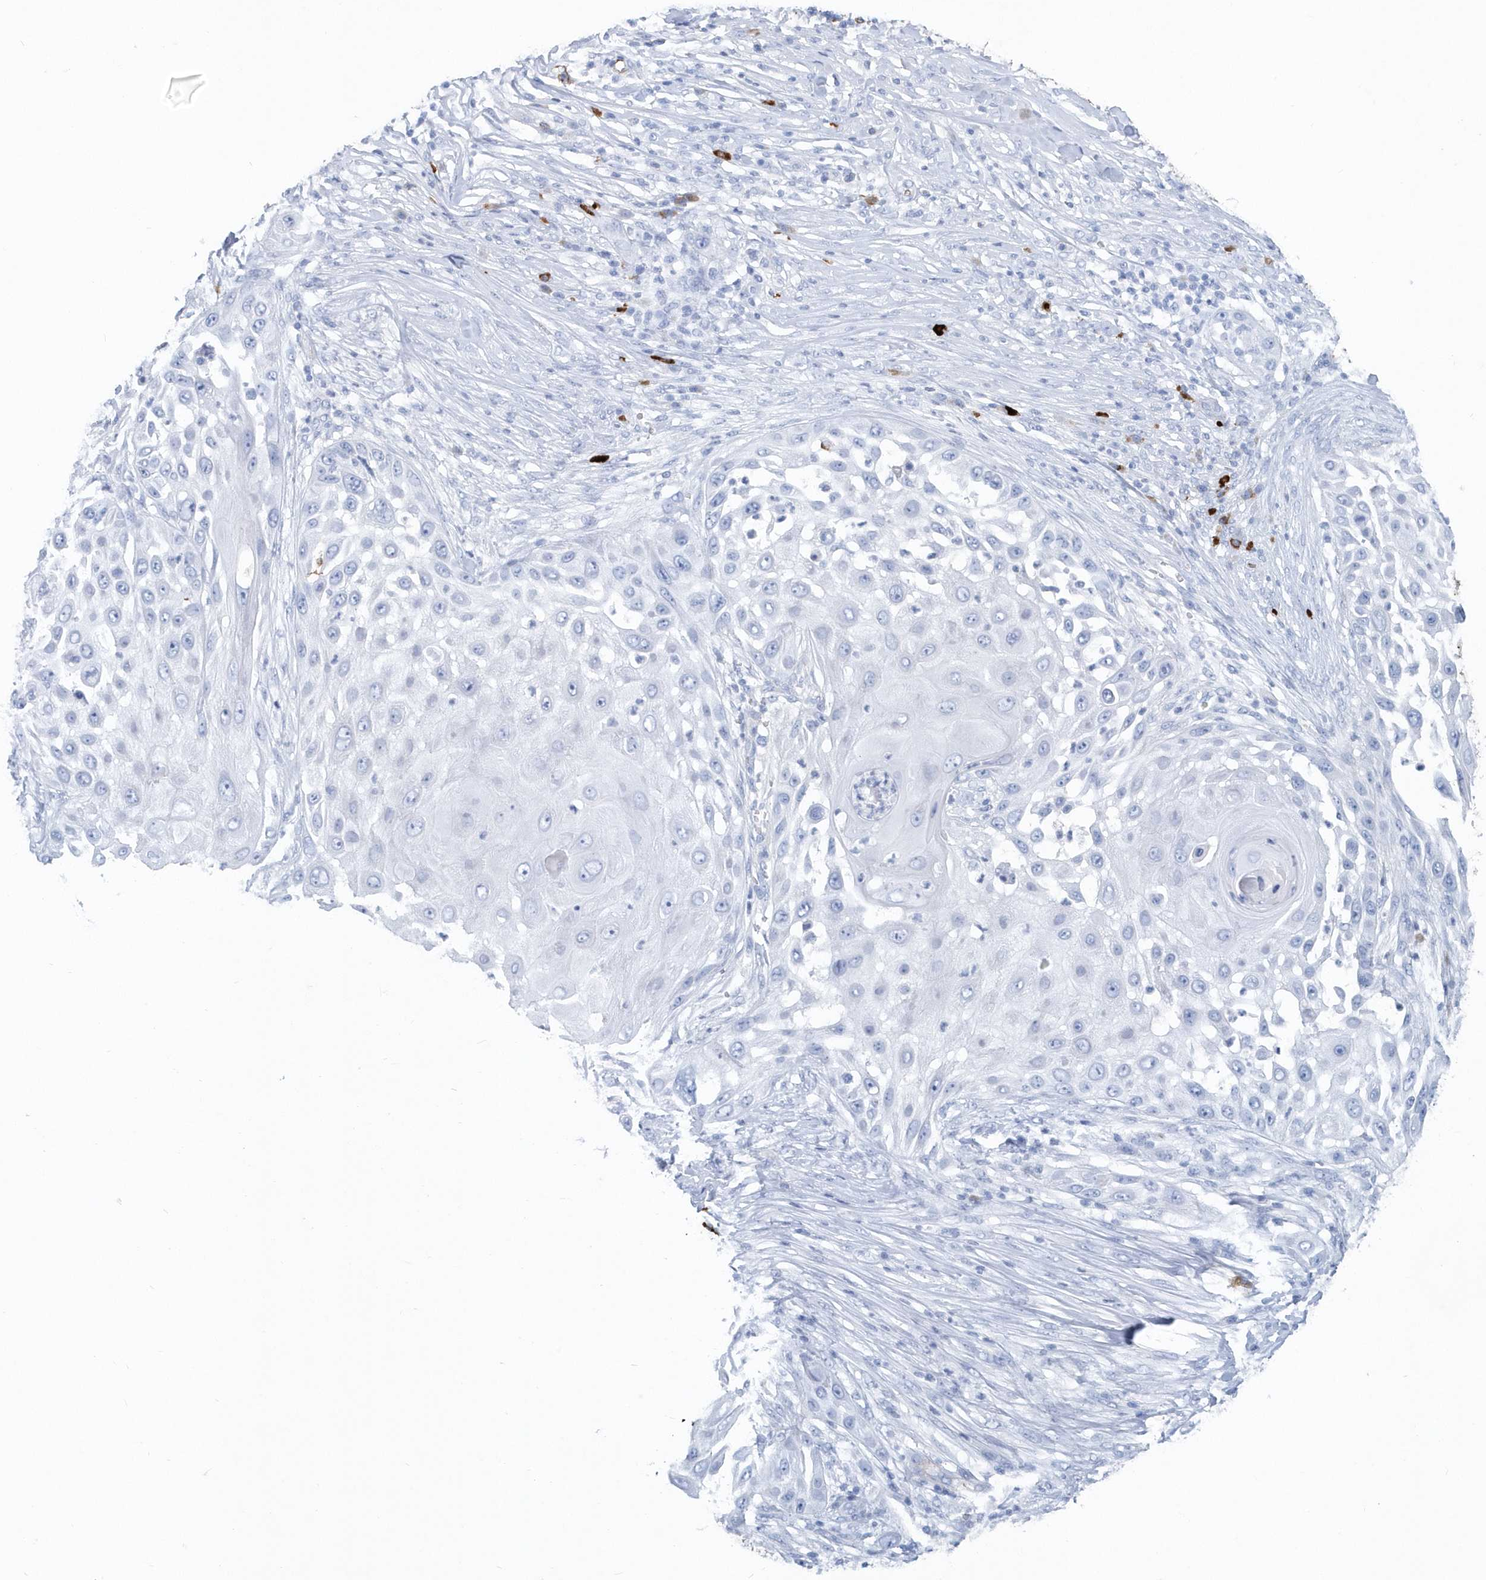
{"staining": {"intensity": "negative", "quantity": "none", "location": "none"}, "tissue": "skin cancer", "cell_type": "Tumor cells", "image_type": "cancer", "snomed": [{"axis": "morphology", "description": "Squamous cell carcinoma, NOS"}, {"axis": "topography", "description": "Skin"}], "caption": "Protein analysis of skin cancer exhibits no significant positivity in tumor cells.", "gene": "JCHAIN", "patient": {"sex": "female", "age": 44}}